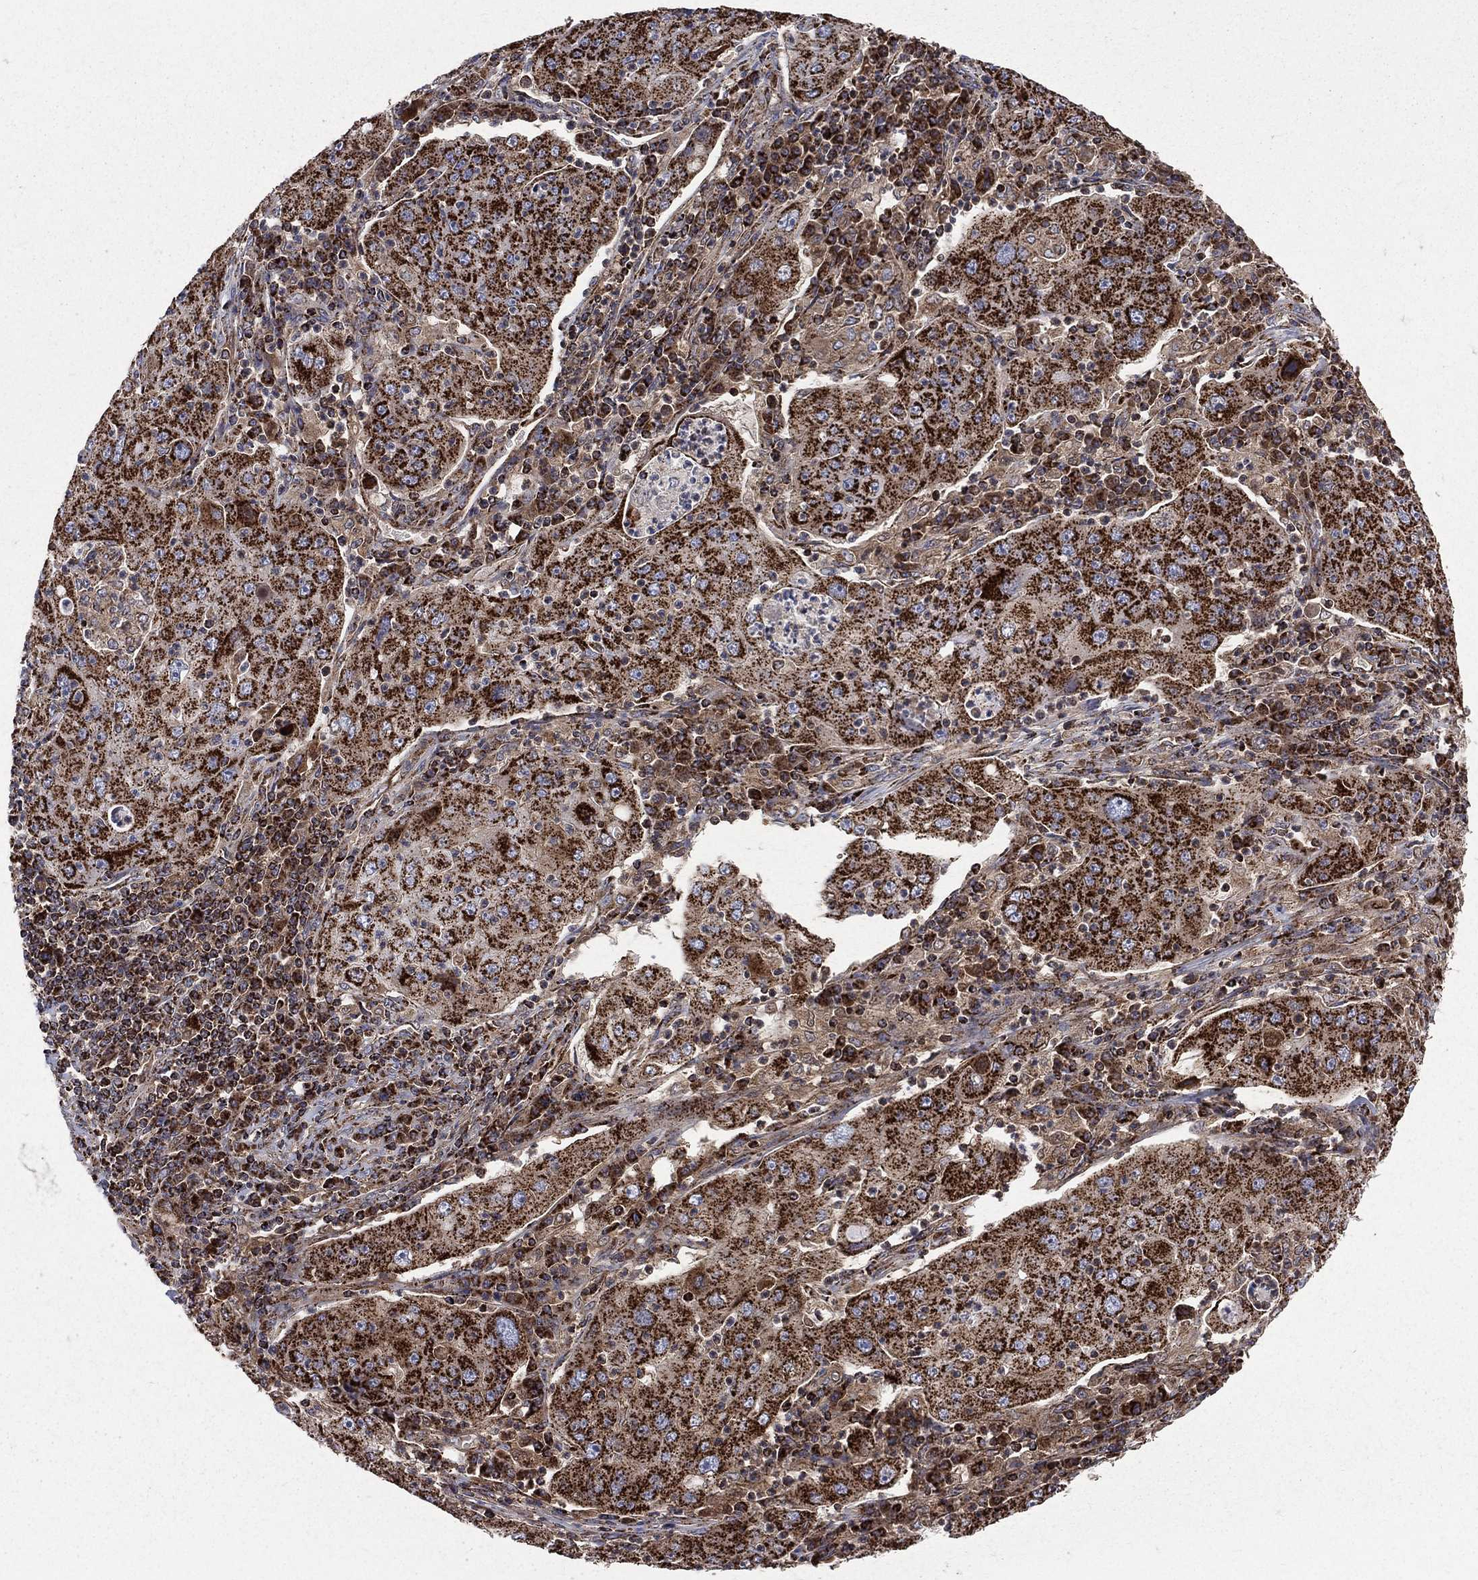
{"staining": {"intensity": "strong", "quantity": ">75%", "location": "cytoplasmic/membranous"}, "tissue": "lung cancer", "cell_type": "Tumor cells", "image_type": "cancer", "snomed": [{"axis": "morphology", "description": "Squamous cell carcinoma, NOS"}, {"axis": "topography", "description": "Lung"}], "caption": "Protein expression analysis of lung squamous cell carcinoma exhibits strong cytoplasmic/membranous staining in approximately >75% of tumor cells. (Brightfield microscopy of DAB IHC at high magnification).", "gene": "GOT2", "patient": {"sex": "female", "age": 59}}